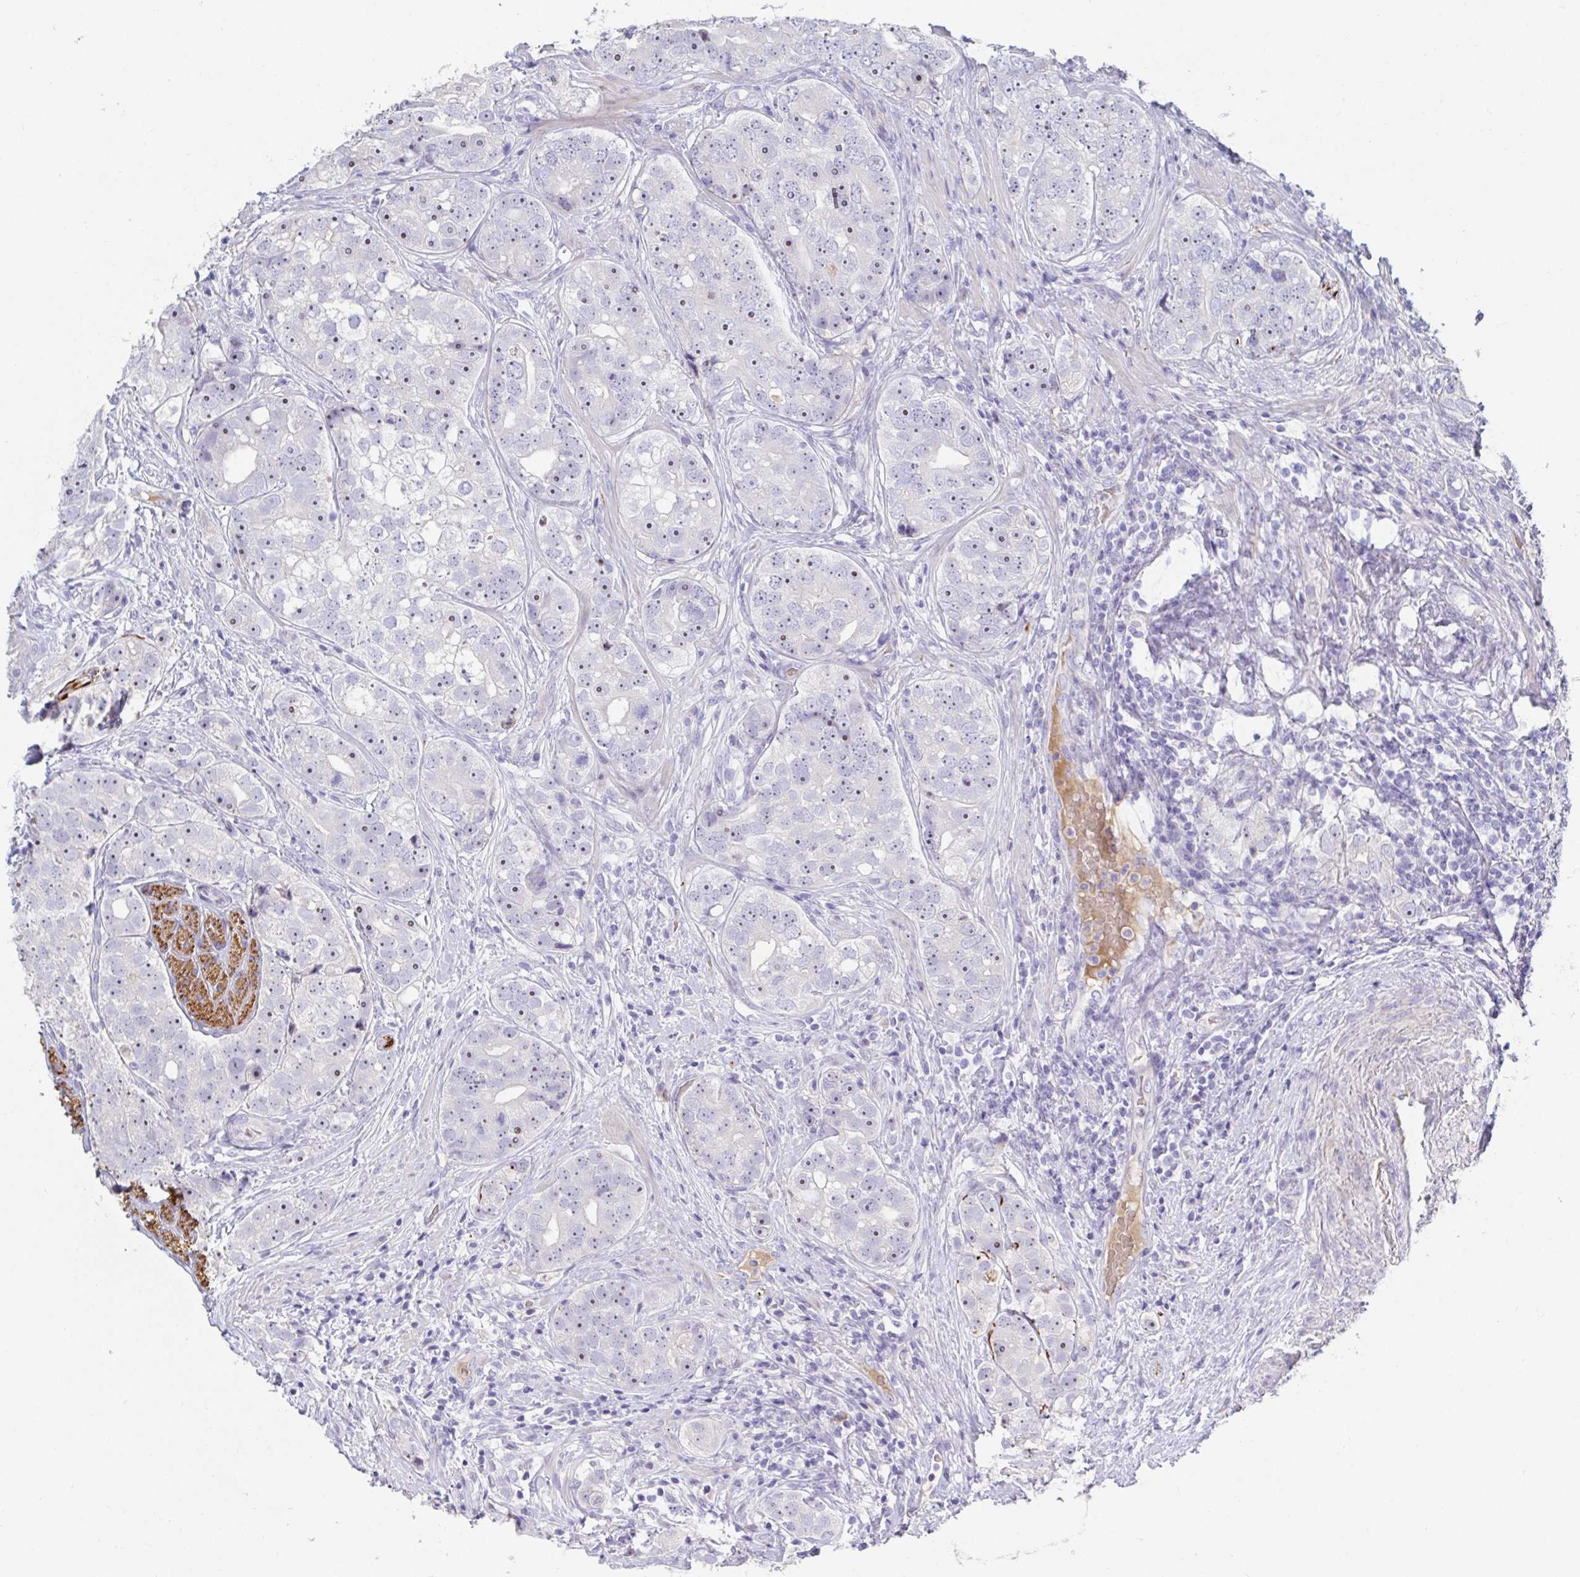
{"staining": {"intensity": "negative", "quantity": "none", "location": "none"}, "tissue": "prostate cancer", "cell_type": "Tumor cells", "image_type": "cancer", "snomed": [{"axis": "morphology", "description": "Adenocarcinoma, High grade"}, {"axis": "topography", "description": "Prostate"}], "caption": "Prostate cancer stained for a protein using IHC reveals no positivity tumor cells.", "gene": "ANO5", "patient": {"sex": "male", "age": 60}}